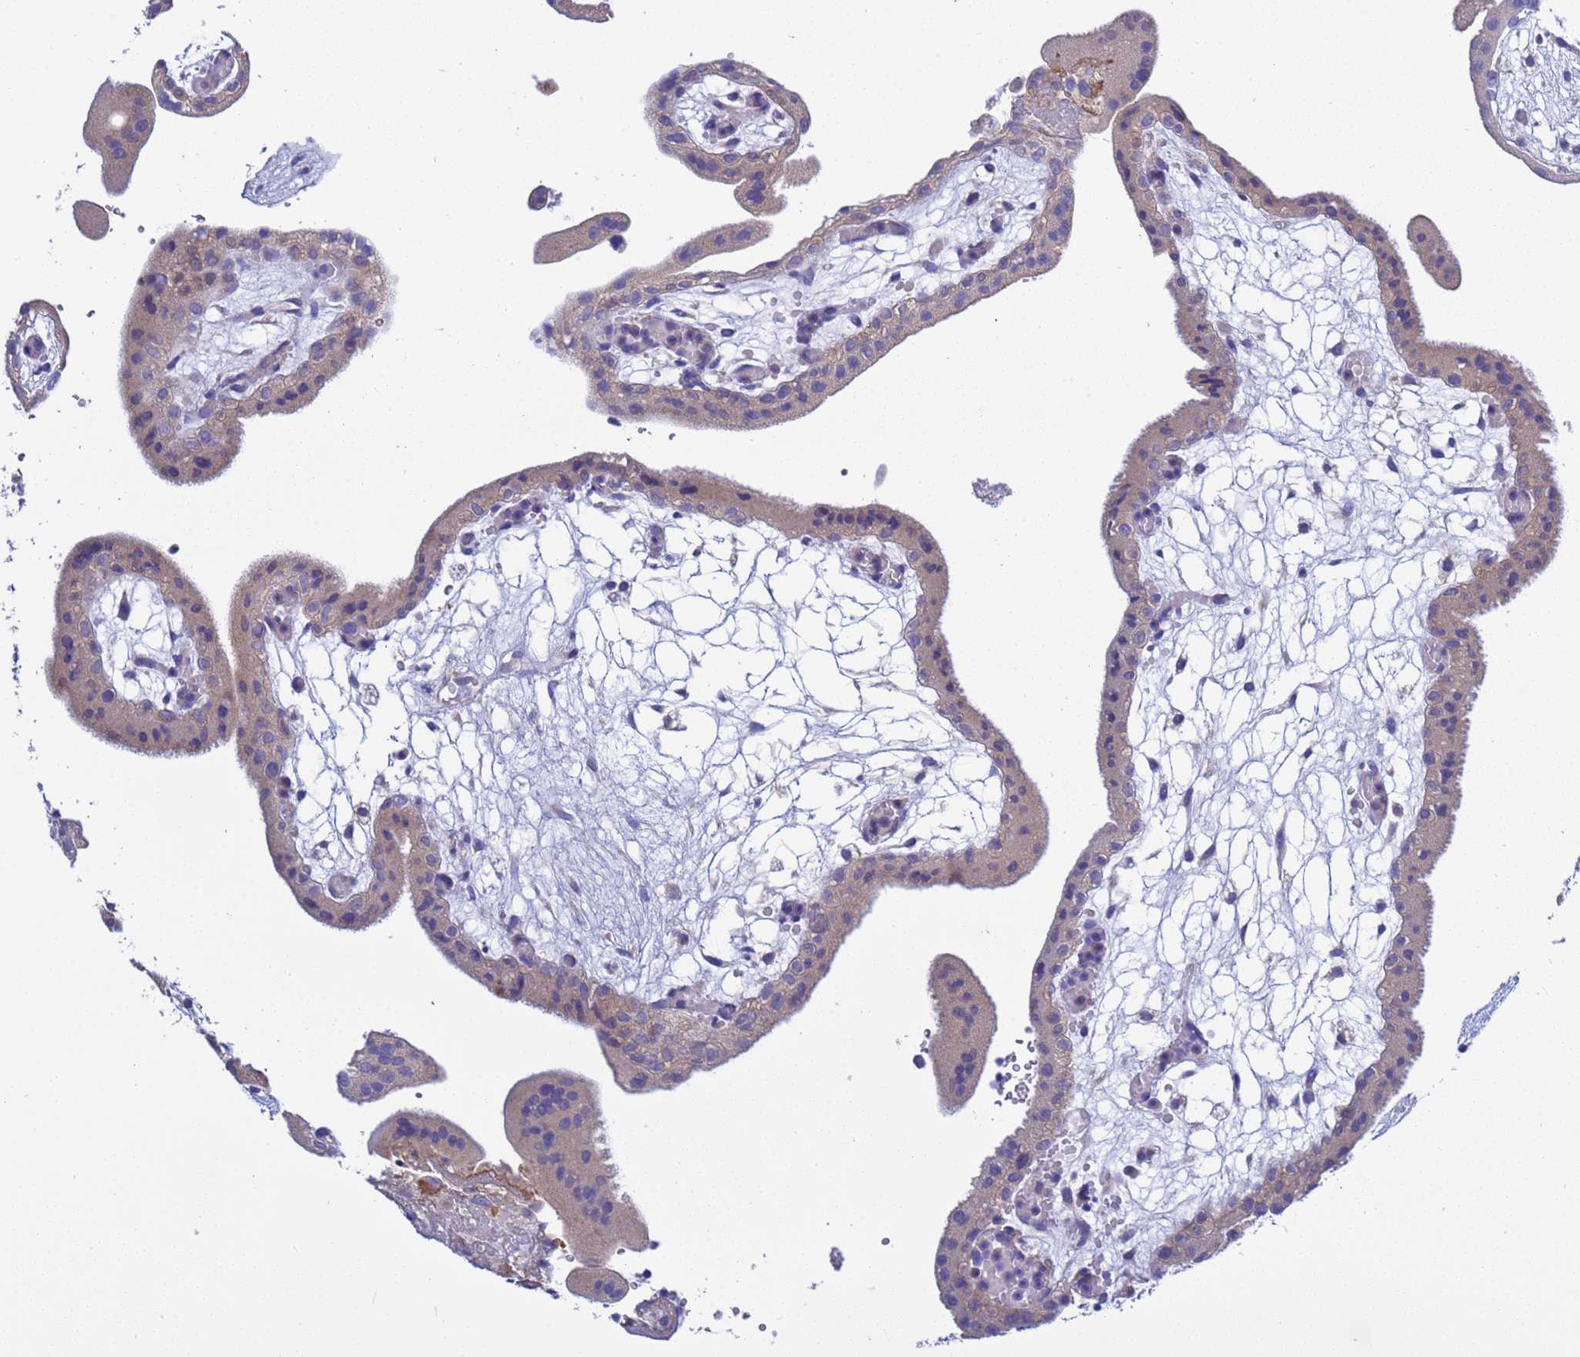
{"staining": {"intensity": "negative", "quantity": "none", "location": "none"}, "tissue": "placenta", "cell_type": "Decidual cells", "image_type": "normal", "snomed": [{"axis": "morphology", "description": "Normal tissue, NOS"}, {"axis": "topography", "description": "Placenta"}], "caption": "DAB (3,3'-diaminobenzidine) immunohistochemical staining of unremarkable placenta reveals no significant positivity in decidual cells.", "gene": "RC3H2", "patient": {"sex": "female", "age": 18}}